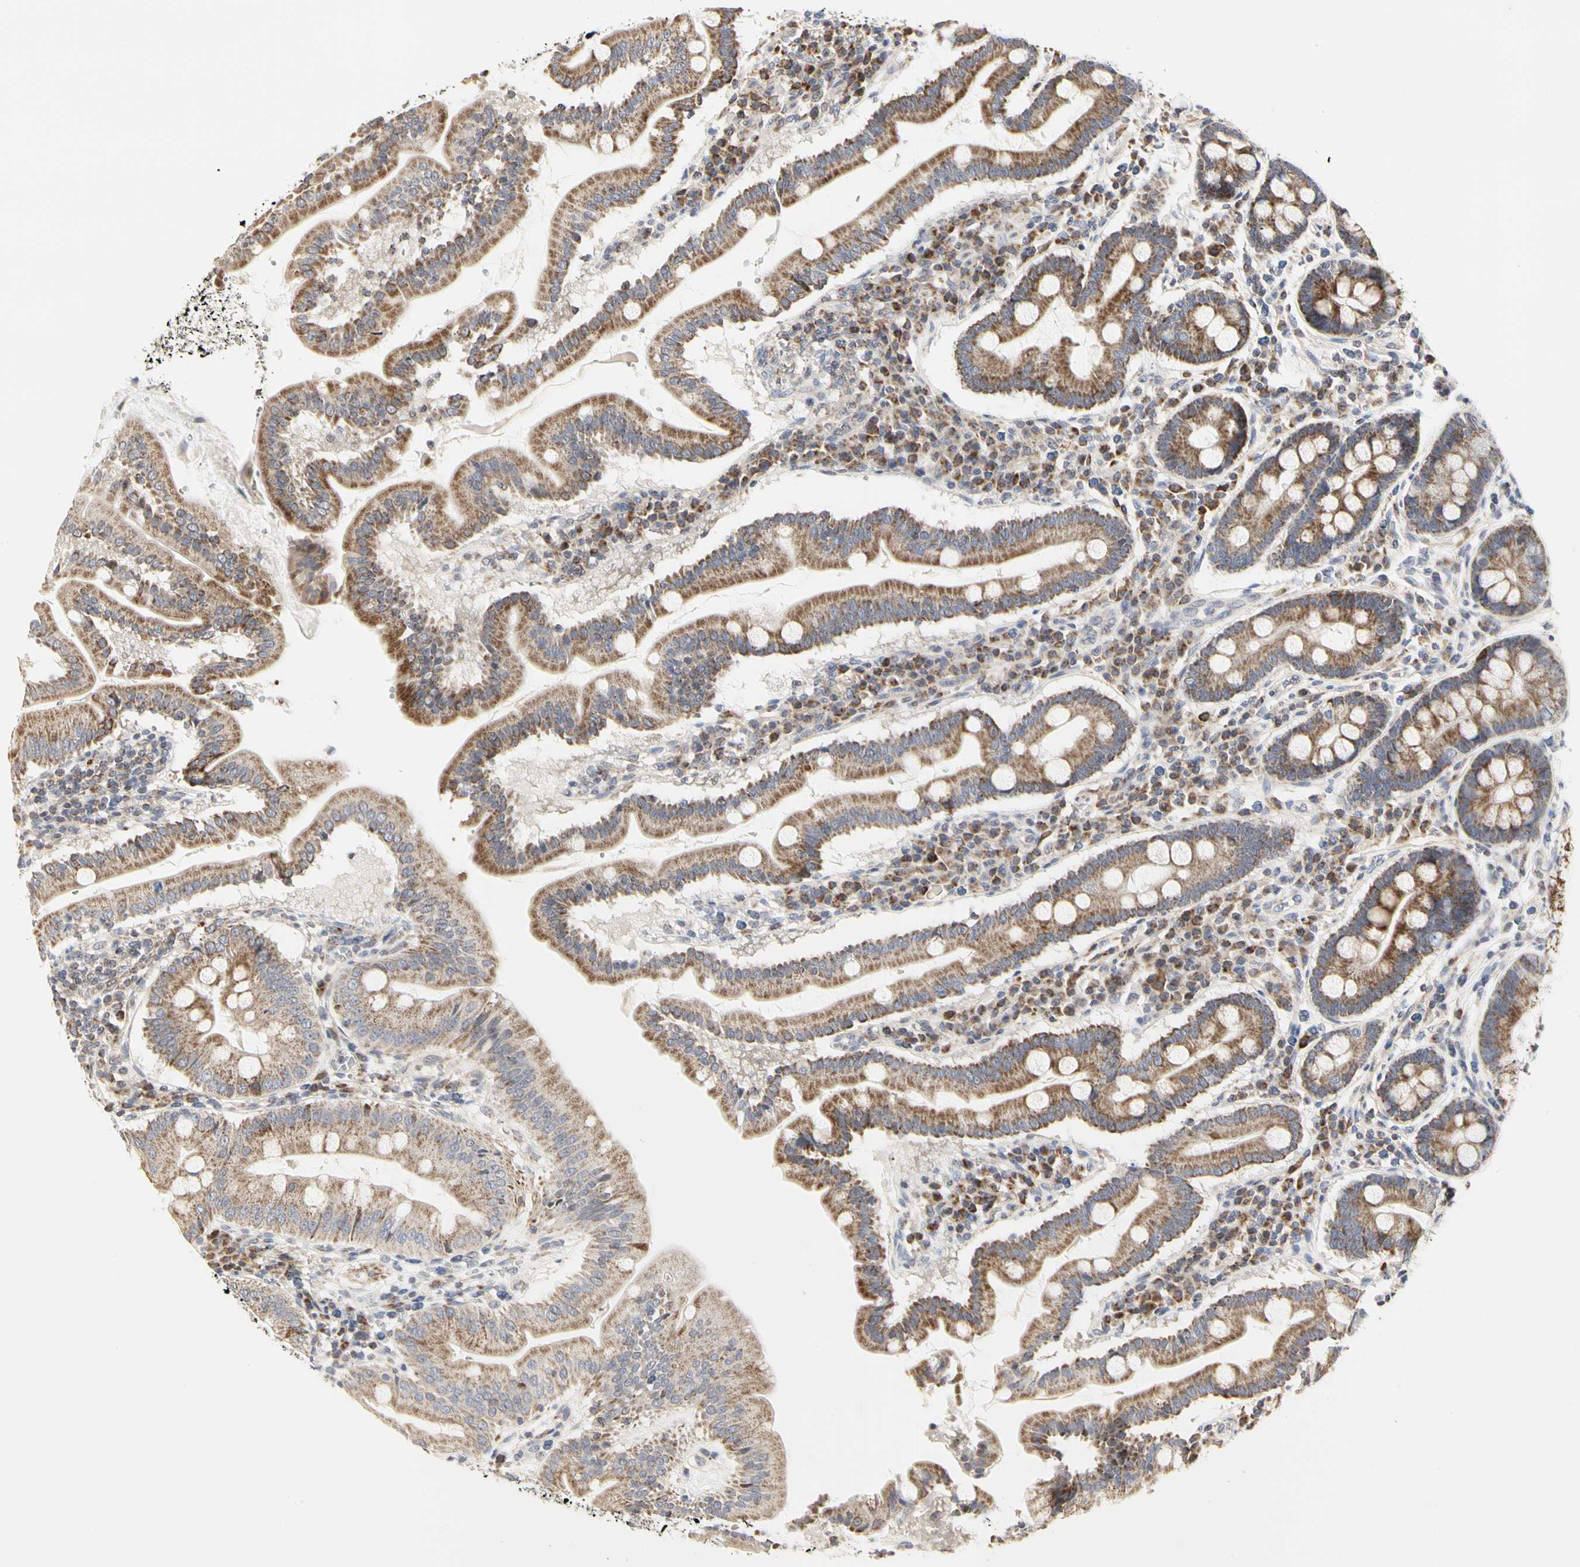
{"staining": {"intensity": "moderate", "quantity": ">75%", "location": "cytoplasmic/membranous"}, "tissue": "duodenum", "cell_type": "Glandular cells", "image_type": "normal", "snomed": [{"axis": "morphology", "description": "Normal tissue, NOS"}, {"axis": "topography", "description": "Duodenum"}], "caption": "Moderate cytoplasmic/membranous expression is seen in about >75% of glandular cells in benign duodenum. Immunohistochemistry (ihc) stains the protein in brown and the nuclei are stained blue.", "gene": "TSKU", "patient": {"sex": "male", "age": 50}}